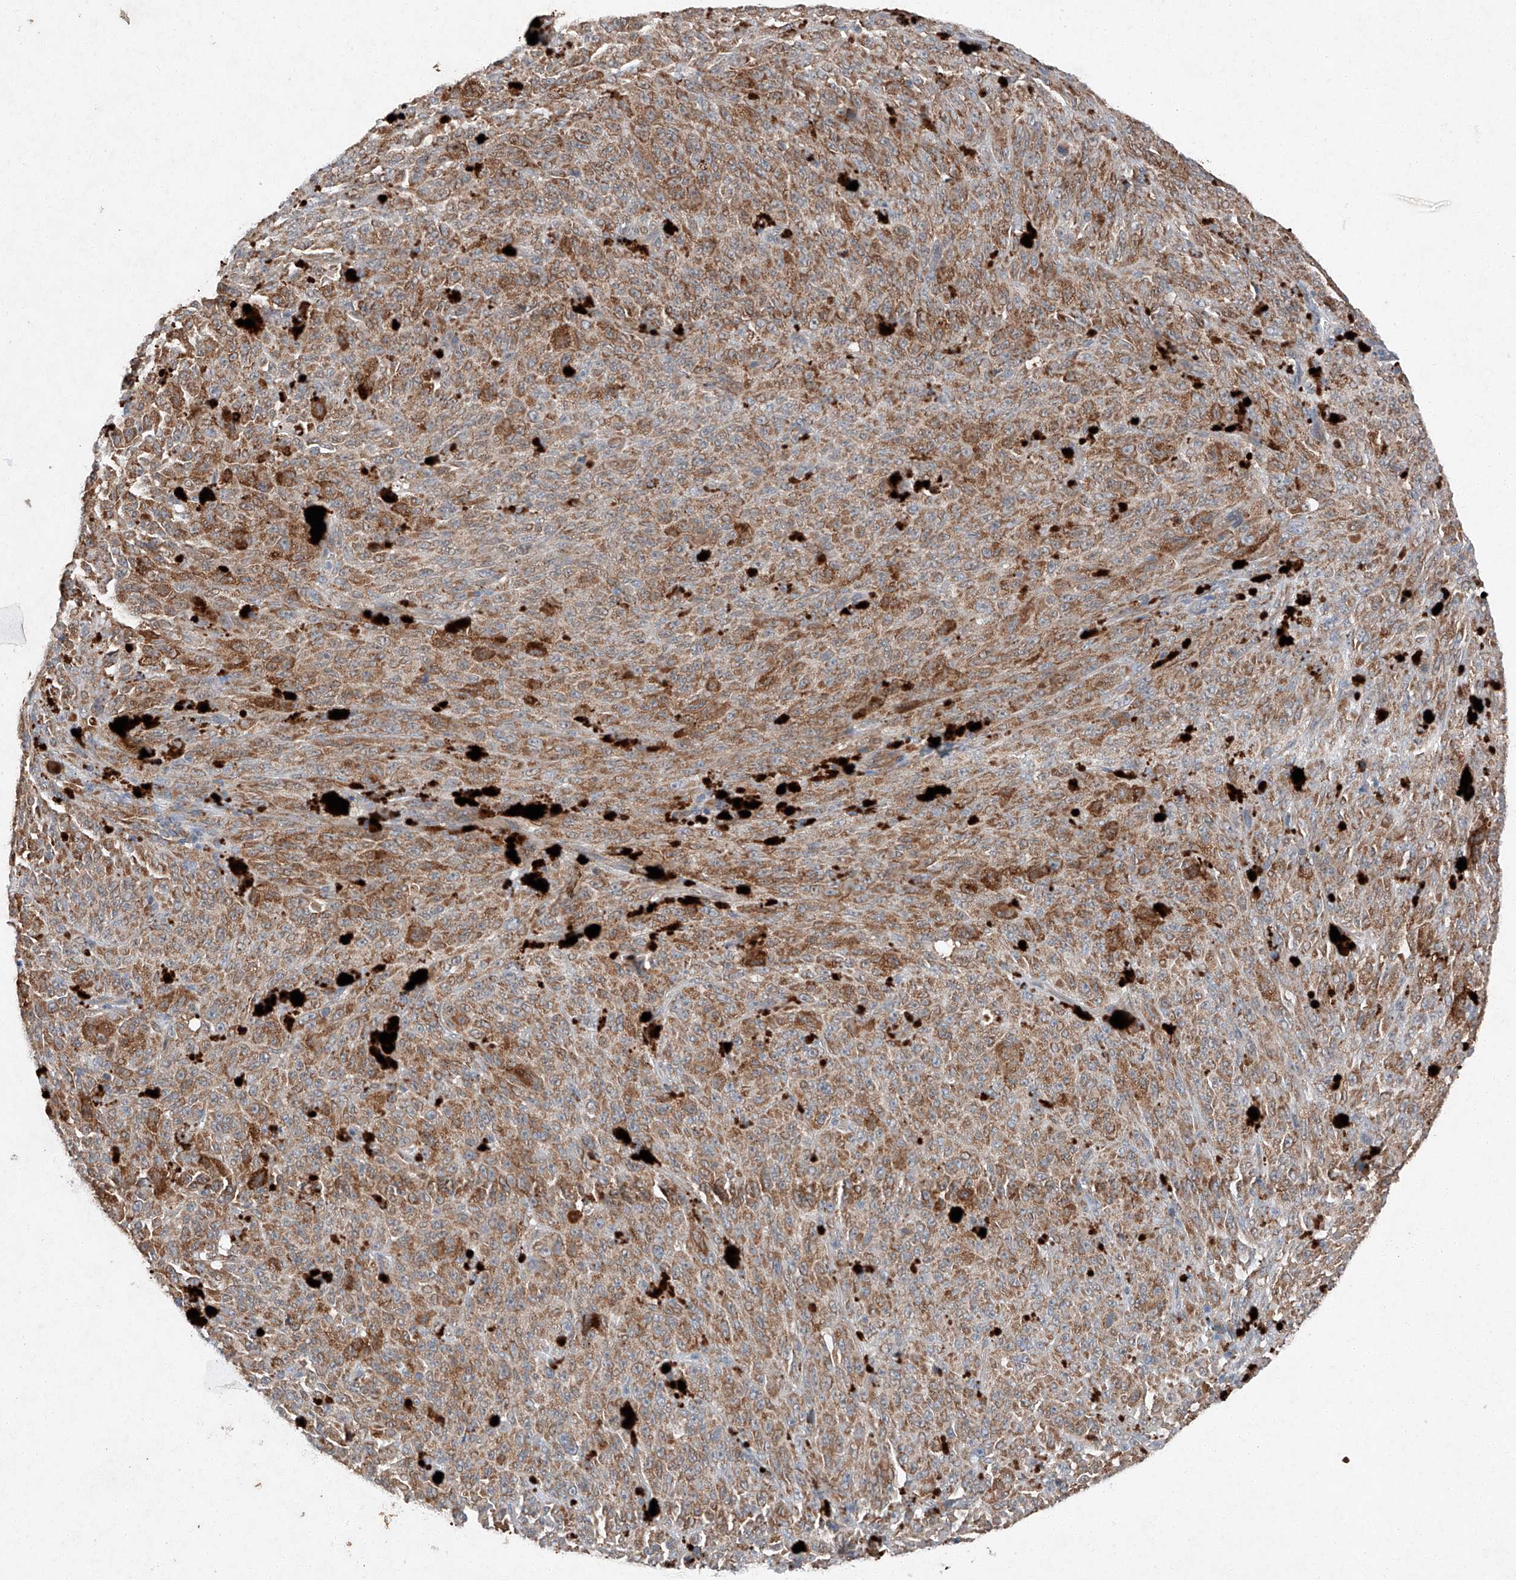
{"staining": {"intensity": "moderate", "quantity": ">75%", "location": "cytoplasmic/membranous"}, "tissue": "melanoma", "cell_type": "Tumor cells", "image_type": "cancer", "snomed": [{"axis": "morphology", "description": "Malignant melanoma, NOS"}, {"axis": "topography", "description": "Skin"}], "caption": "This histopathology image exhibits IHC staining of human malignant melanoma, with medium moderate cytoplasmic/membranous expression in approximately >75% of tumor cells.", "gene": "RUSC1", "patient": {"sex": "female", "age": 82}}